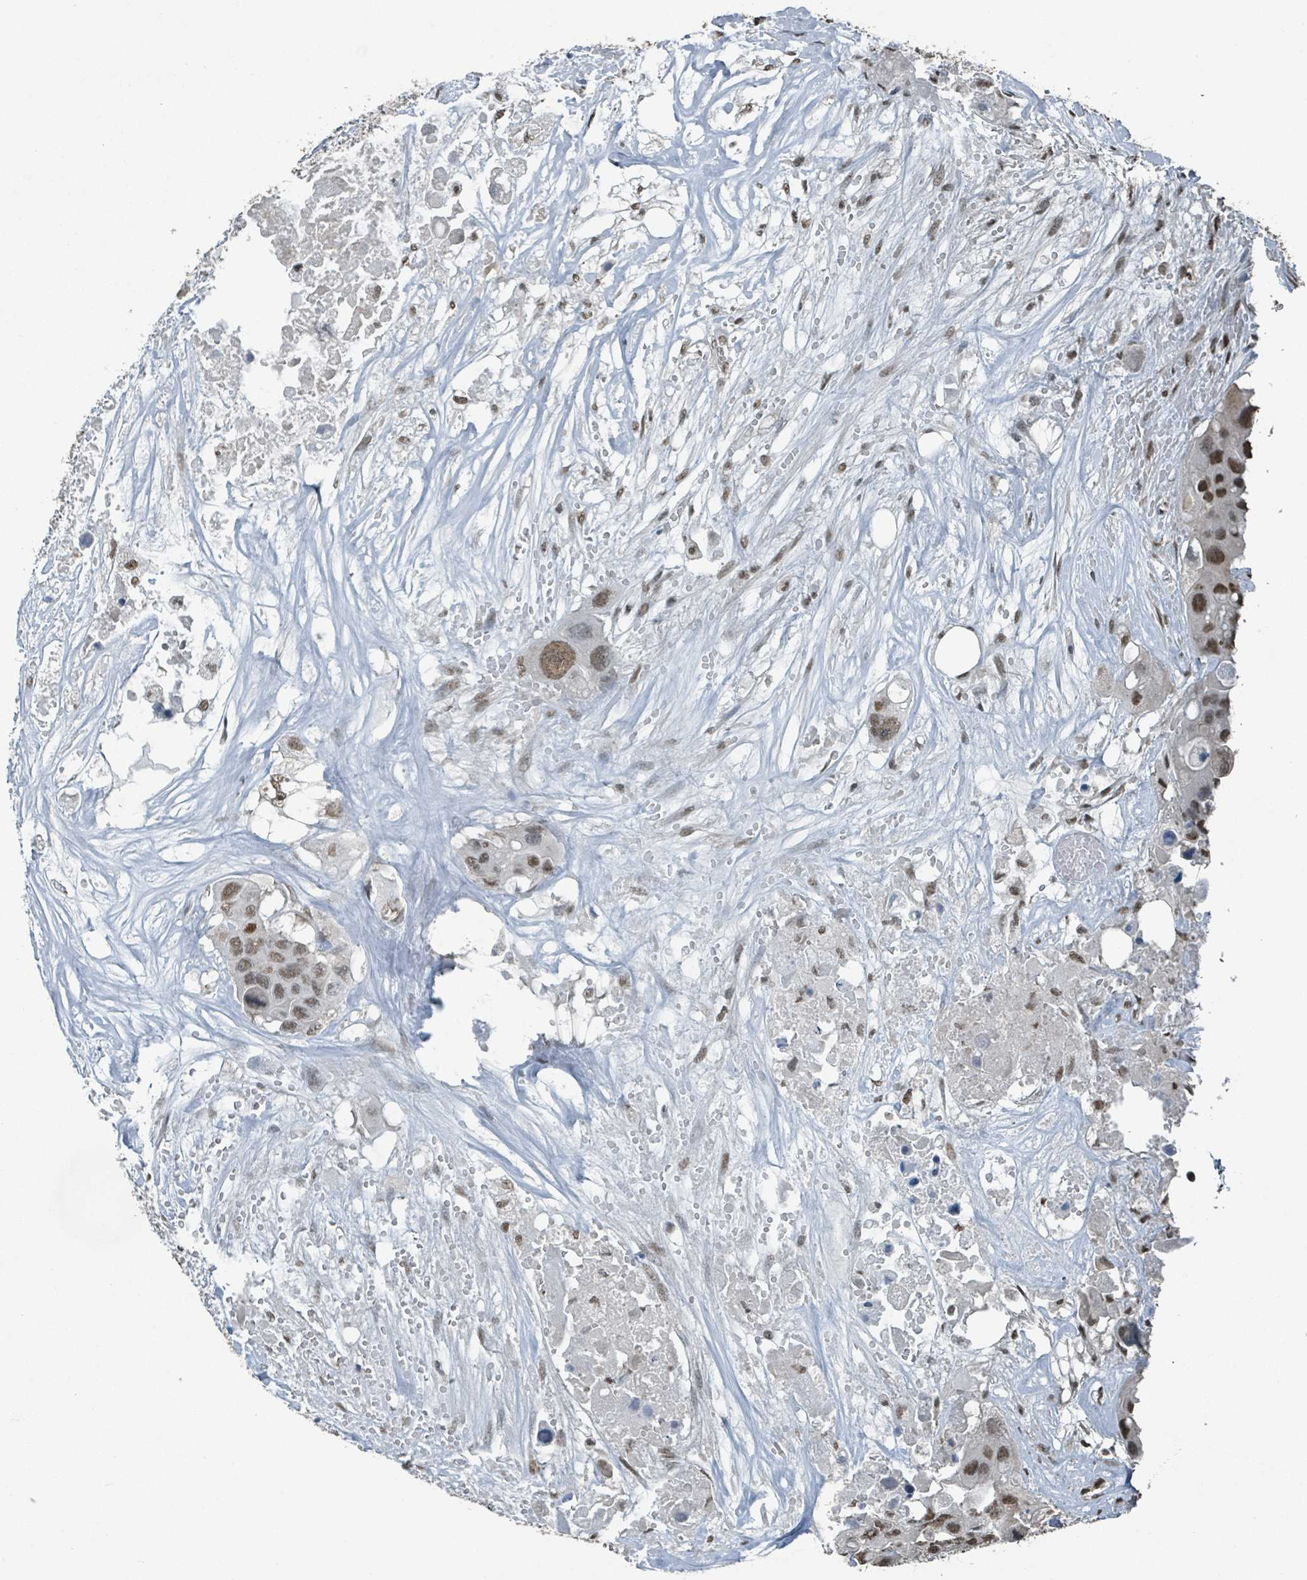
{"staining": {"intensity": "weak", "quantity": ">75%", "location": "nuclear"}, "tissue": "colorectal cancer", "cell_type": "Tumor cells", "image_type": "cancer", "snomed": [{"axis": "morphology", "description": "Adenocarcinoma, NOS"}, {"axis": "topography", "description": "Colon"}], "caption": "IHC (DAB (3,3'-diaminobenzidine)) staining of human colorectal cancer (adenocarcinoma) displays weak nuclear protein expression in approximately >75% of tumor cells.", "gene": "PHIP", "patient": {"sex": "male", "age": 77}}